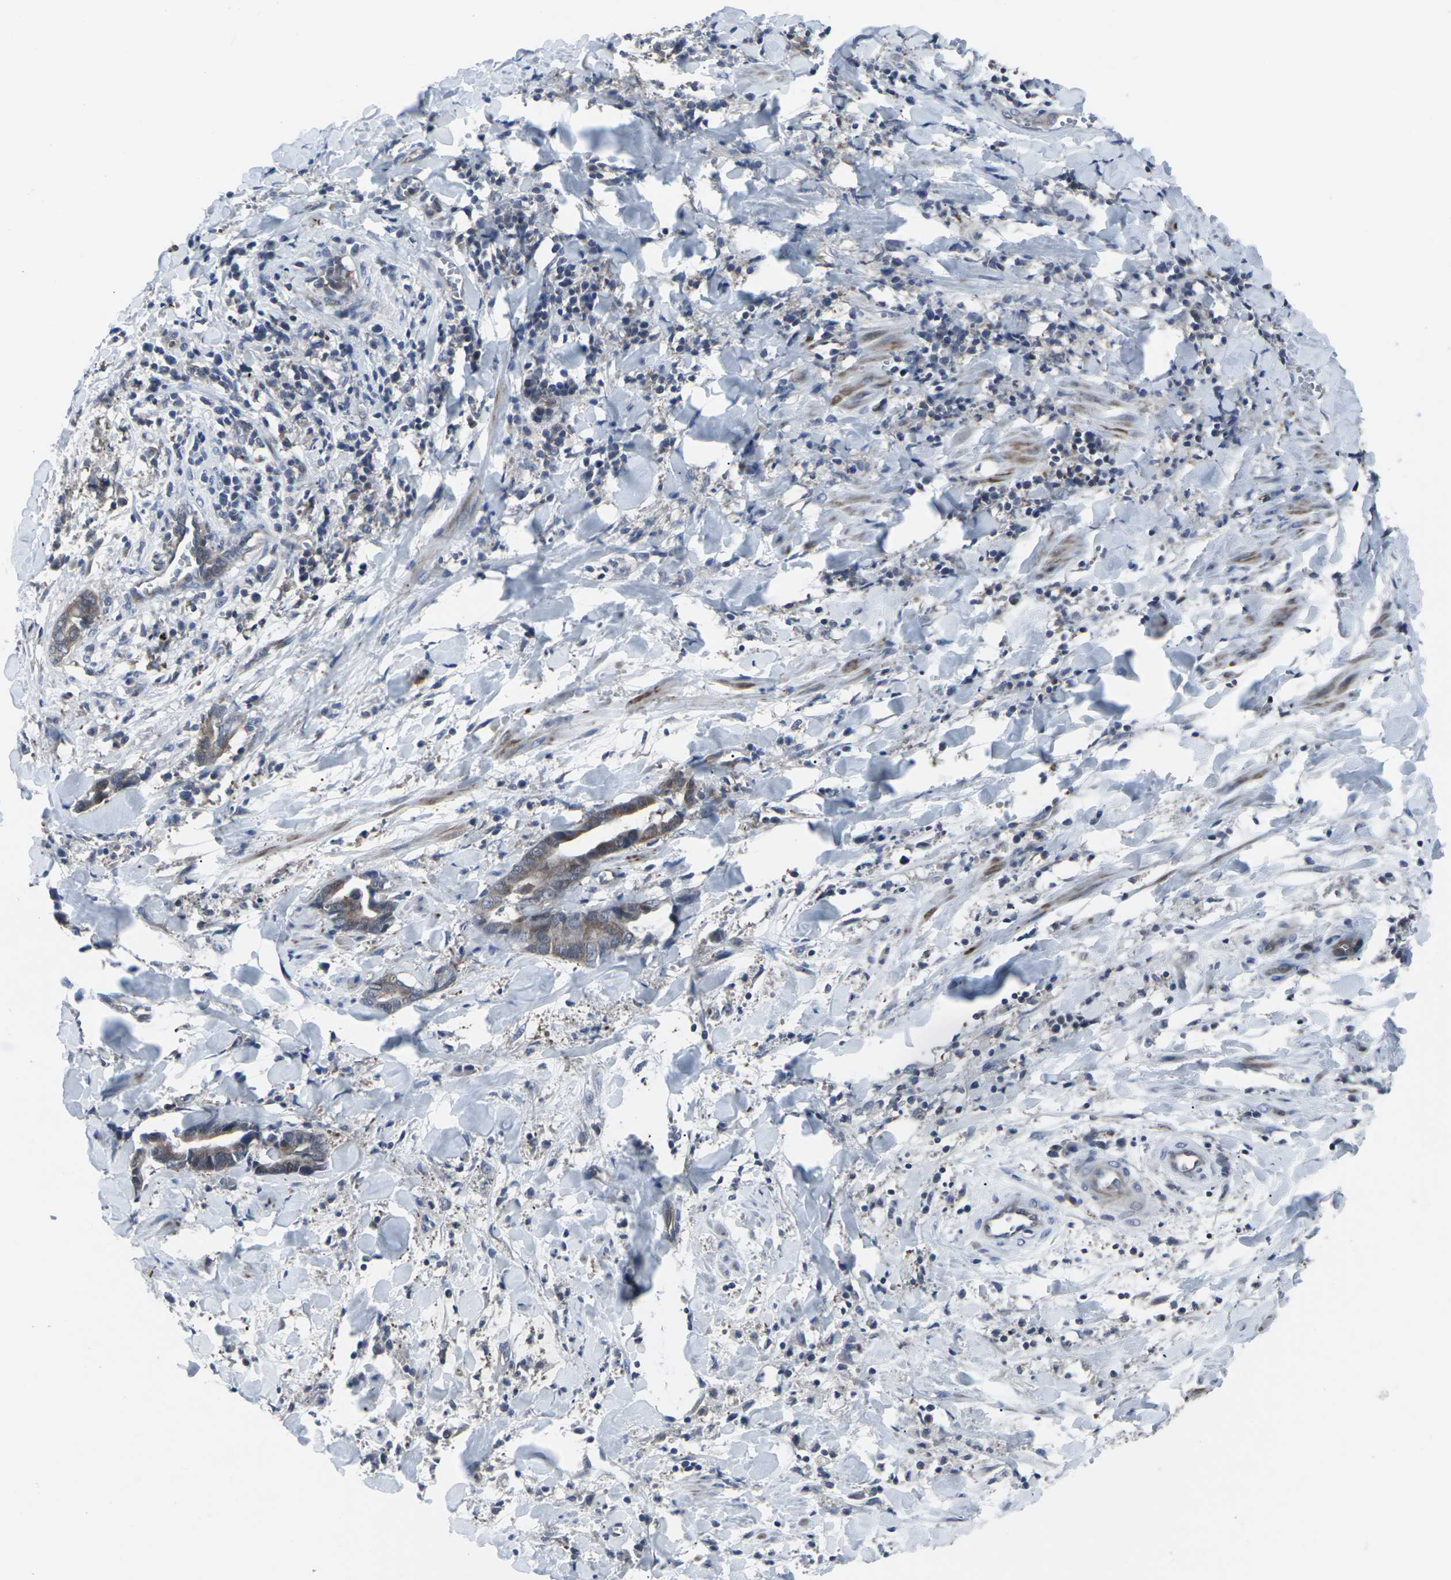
{"staining": {"intensity": "moderate", "quantity": "25%-75%", "location": "cytoplasmic/membranous"}, "tissue": "cervical cancer", "cell_type": "Tumor cells", "image_type": "cancer", "snomed": [{"axis": "morphology", "description": "Adenocarcinoma, NOS"}, {"axis": "topography", "description": "Cervix"}], "caption": "Brown immunohistochemical staining in cervical cancer shows moderate cytoplasmic/membranous staining in about 25%-75% of tumor cells.", "gene": "HPRT1", "patient": {"sex": "female", "age": 44}}